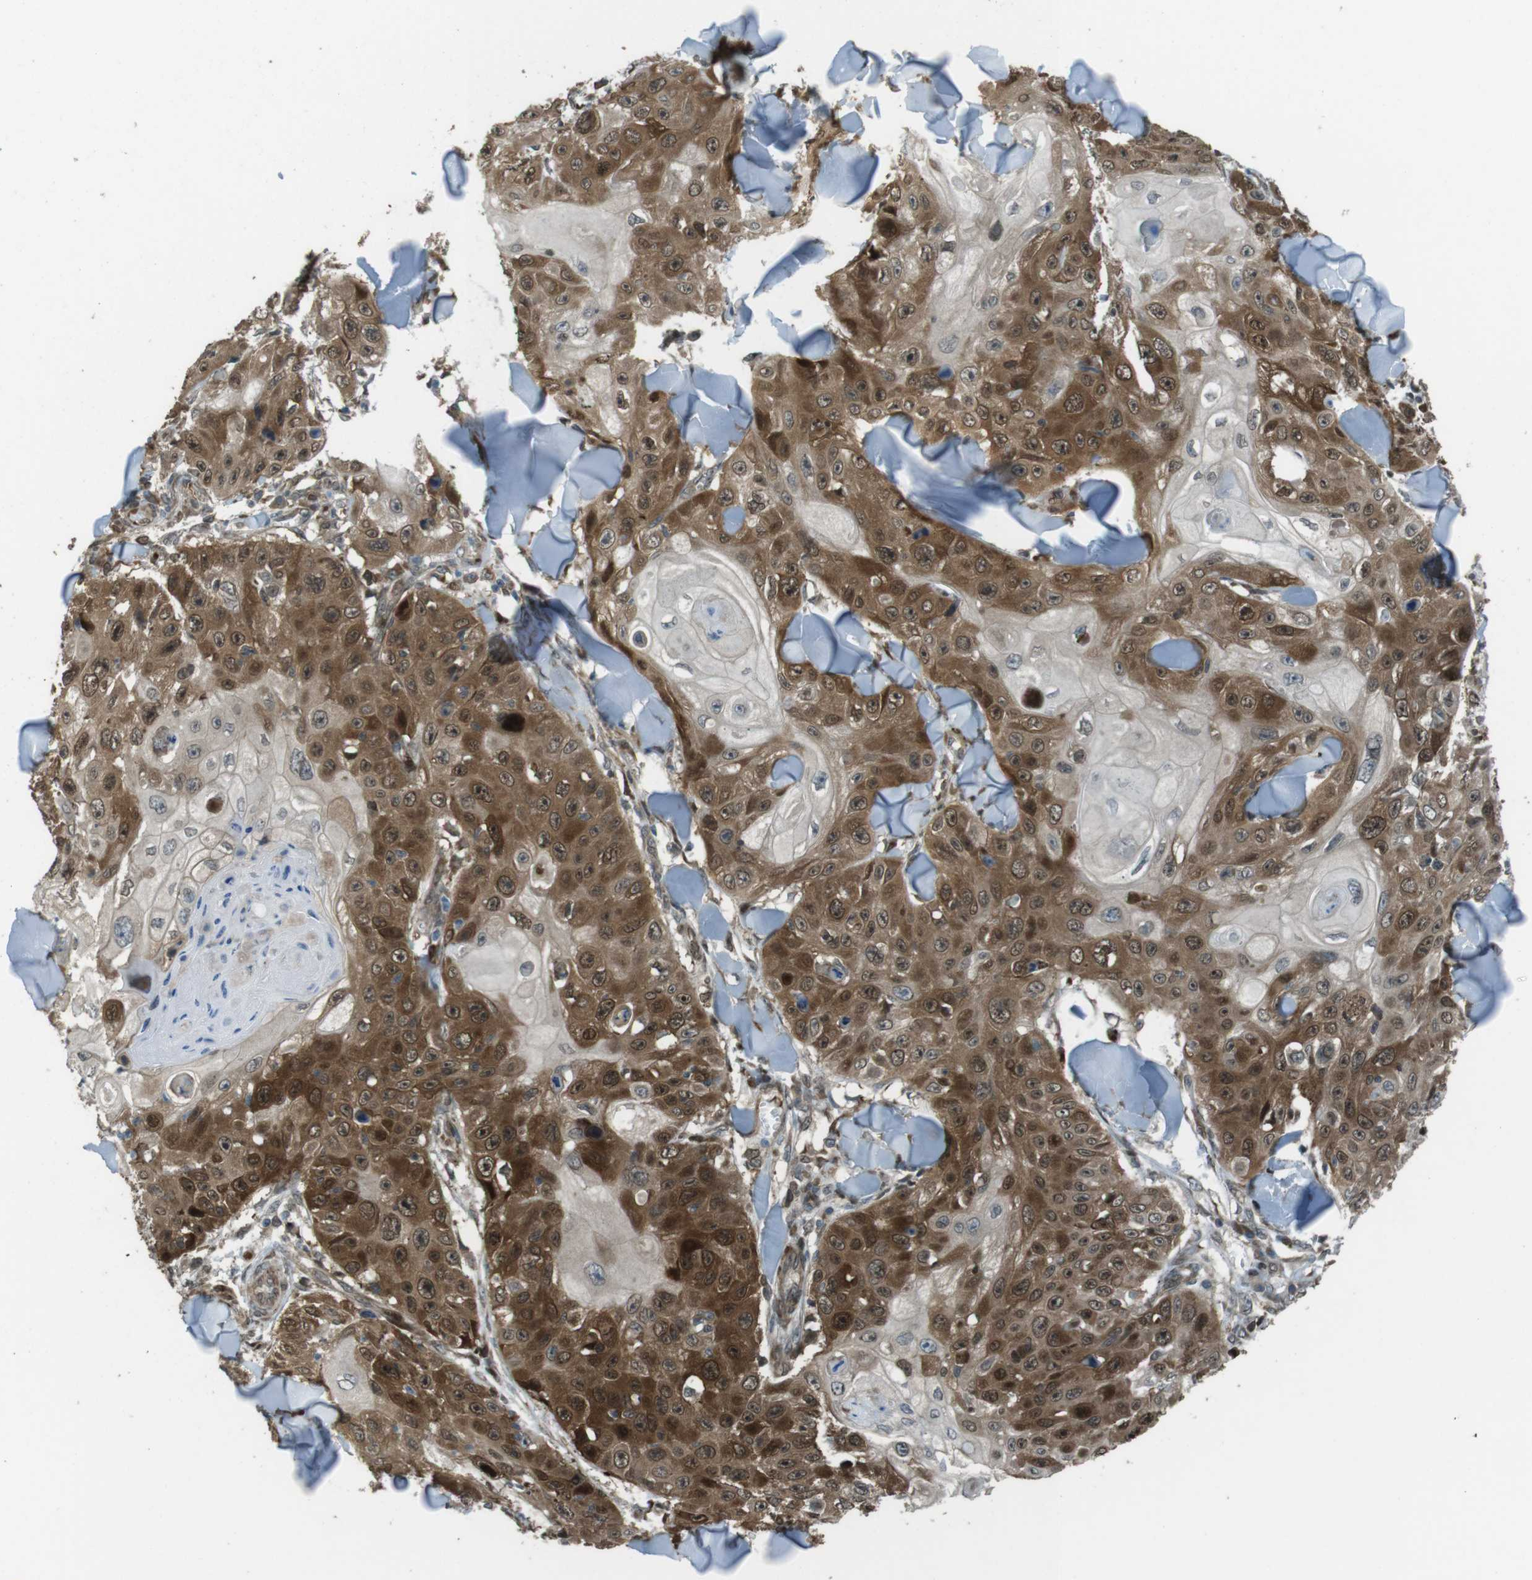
{"staining": {"intensity": "strong", "quantity": "25%-75%", "location": "cytoplasmic/membranous,nuclear"}, "tissue": "skin cancer", "cell_type": "Tumor cells", "image_type": "cancer", "snomed": [{"axis": "morphology", "description": "Squamous cell carcinoma, NOS"}, {"axis": "topography", "description": "Skin"}], "caption": "A high amount of strong cytoplasmic/membranous and nuclear expression is identified in about 25%-75% of tumor cells in skin cancer tissue.", "gene": "ZNF330", "patient": {"sex": "male", "age": 86}}